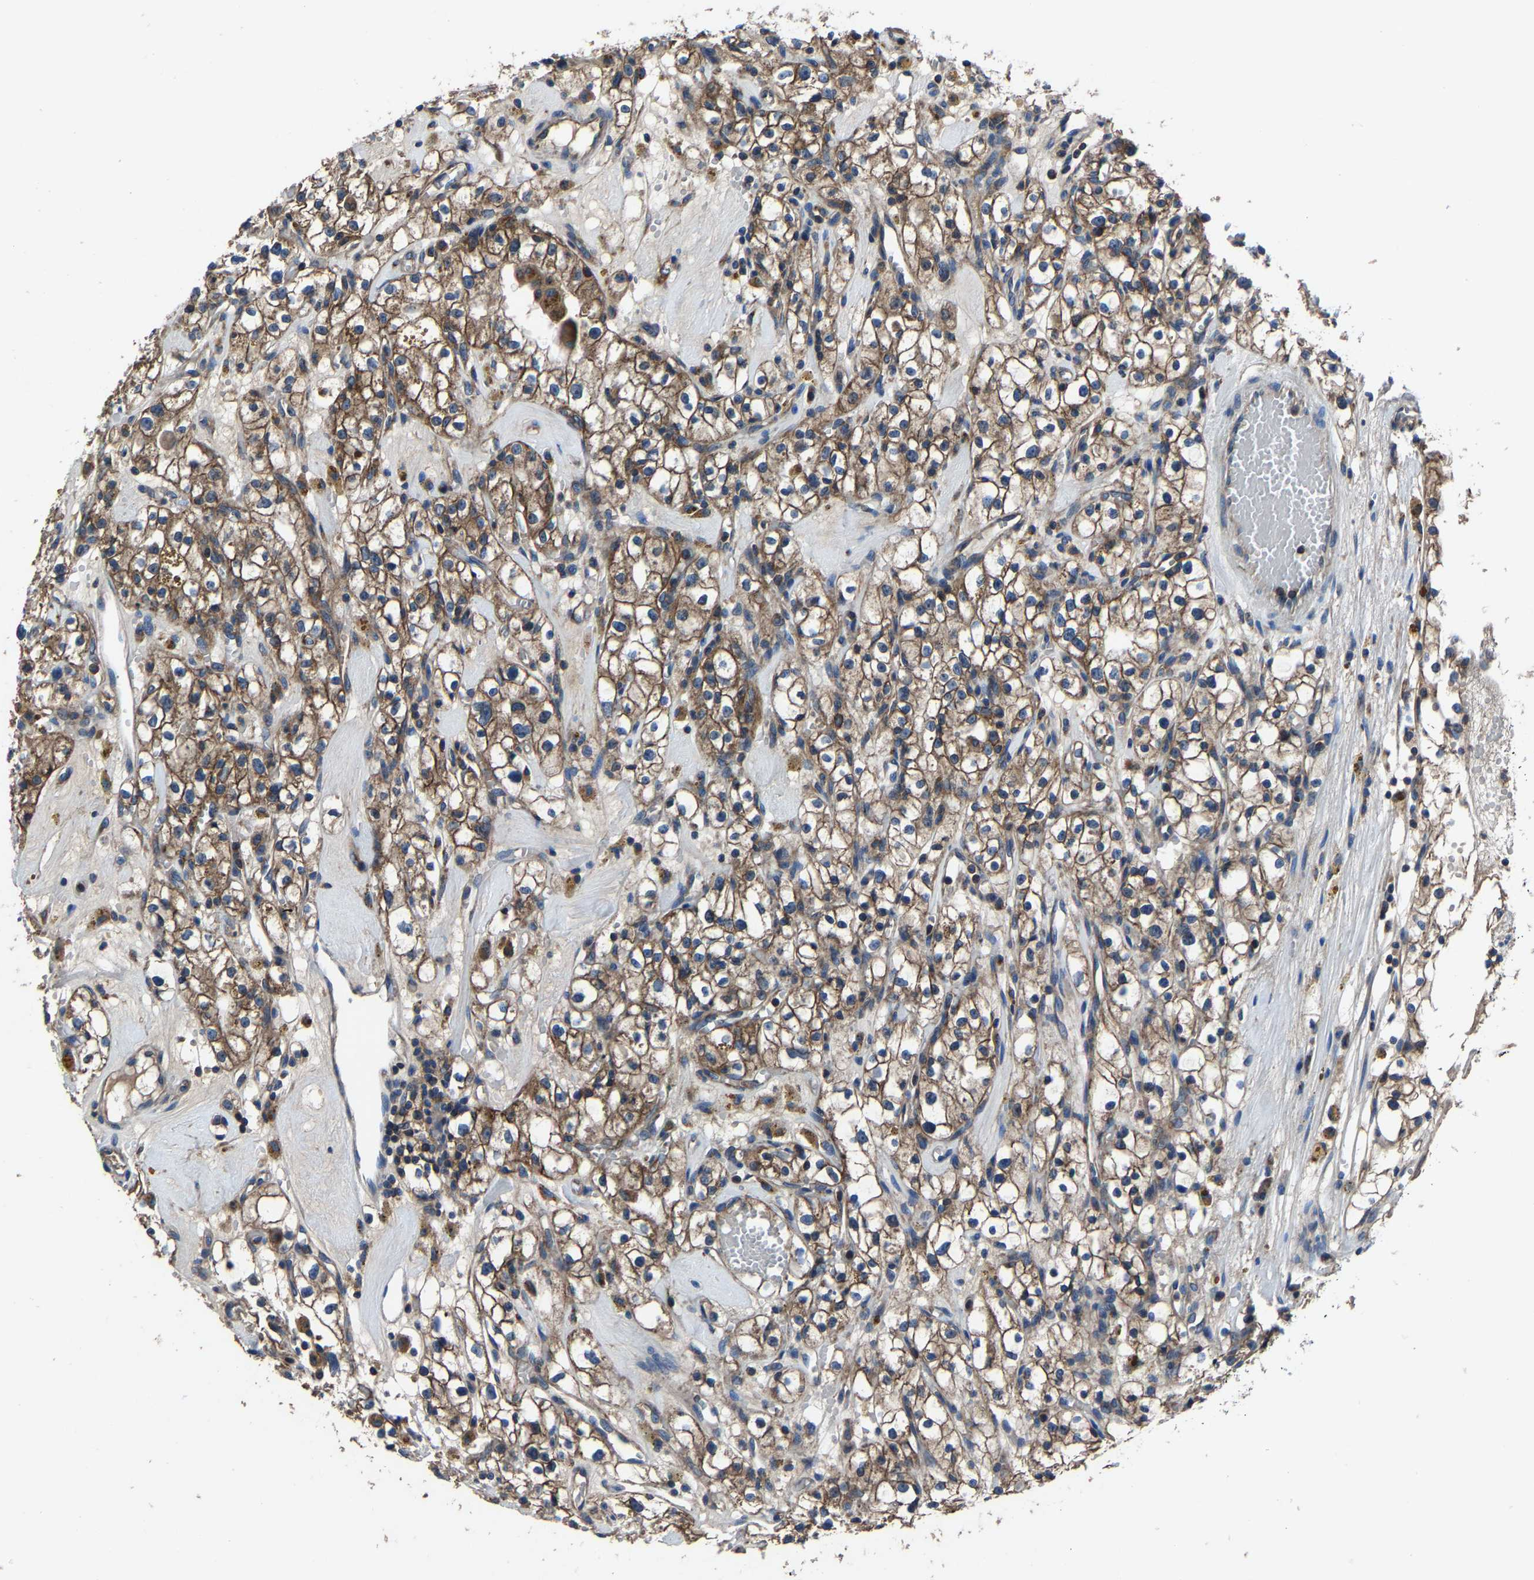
{"staining": {"intensity": "moderate", "quantity": ">75%", "location": "cytoplasmic/membranous"}, "tissue": "renal cancer", "cell_type": "Tumor cells", "image_type": "cancer", "snomed": [{"axis": "morphology", "description": "Adenocarcinoma, NOS"}, {"axis": "topography", "description": "Kidney"}], "caption": "Renal cancer was stained to show a protein in brown. There is medium levels of moderate cytoplasmic/membranous positivity in about >75% of tumor cells. (DAB IHC with brightfield microscopy, high magnification).", "gene": "KIAA1958", "patient": {"sex": "male", "age": 56}}